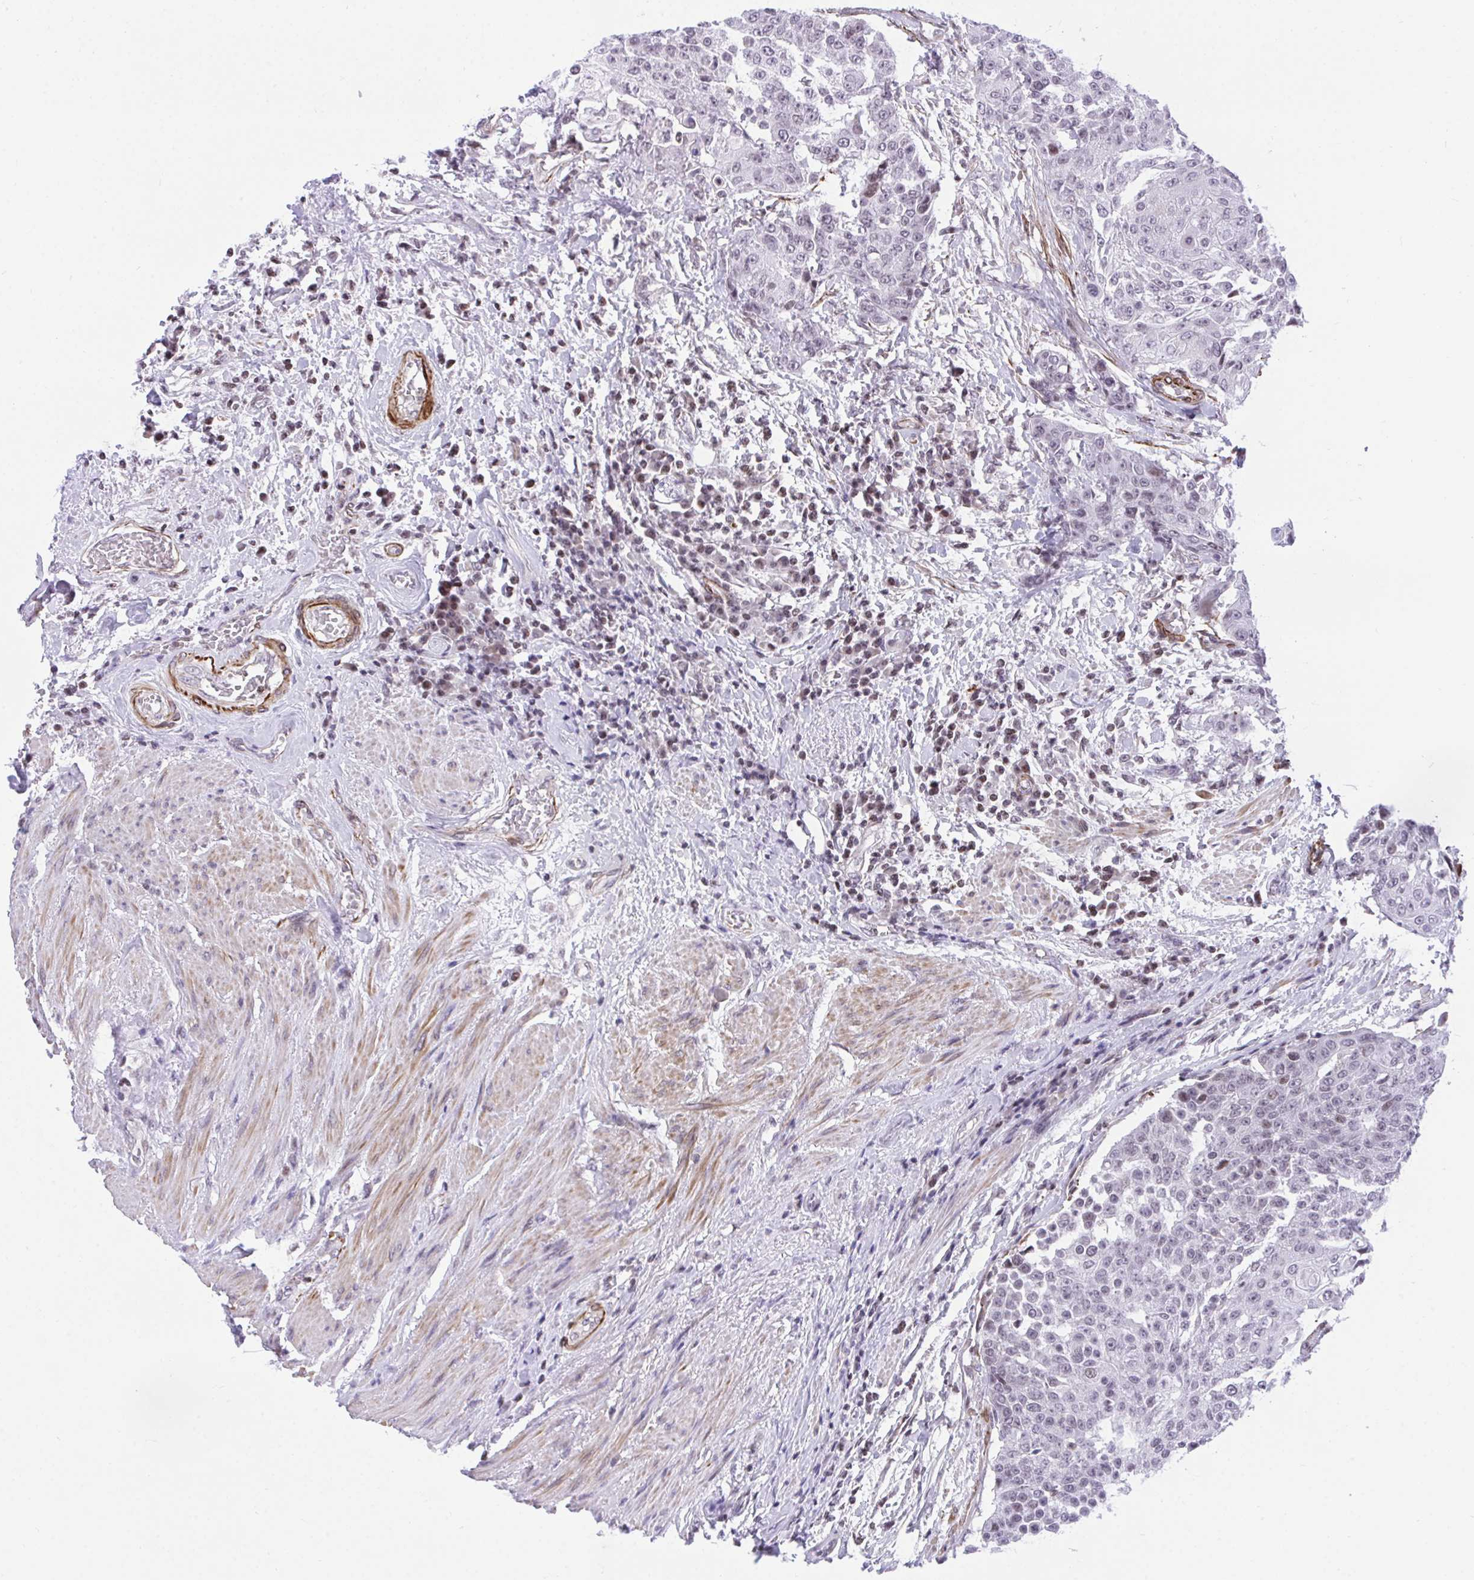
{"staining": {"intensity": "weak", "quantity": "<25%", "location": "nuclear"}, "tissue": "urothelial cancer", "cell_type": "Tumor cells", "image_type": "cancer", "snomed": [{"axis": "morphology", "description": "Urothelial carcinoma, High grade"}, {"axis": "topography", "description": "Urinary bladder"}], "caption": "The image shows no staining of tumor cells in urothelial cancer. (DAB IHC with hematoxylin counter stain).", "gene": "KCNN4", "patient": {"sex": "female", "age": 63}}